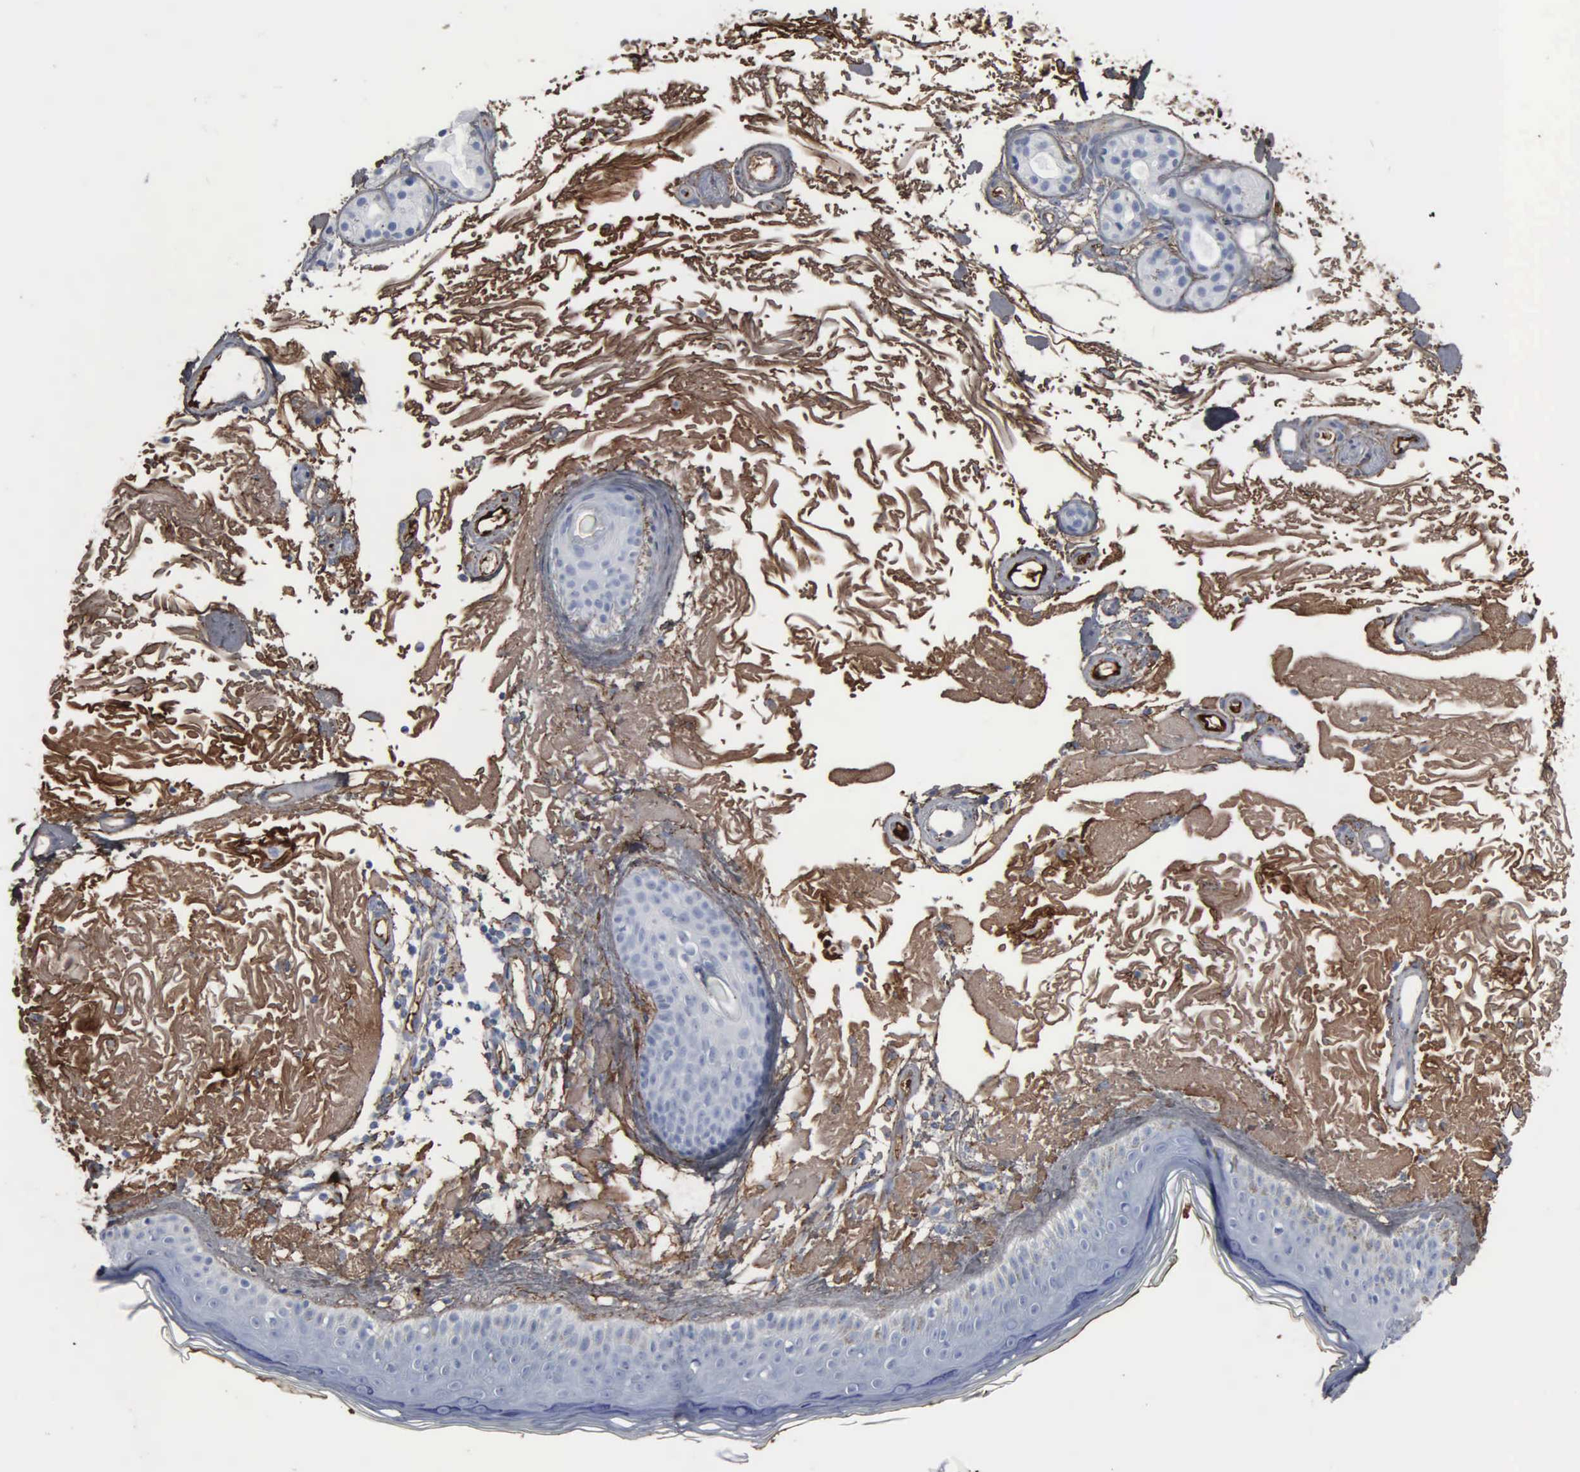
{"staining": {"intensity": "moderate", "quantity": ">75%", "location": "cytoplasmic/membranous"}, "tissue": "skin", "cell_type": "Fibroblasts", "image_type": "normal", "snomed": [{"axis": "morphology", "description": "Normal tissue, NOS"}, {"axis": "topography", "description": "Skin"}], "caption": "About >75% of fibroblasts in normal human skin display moderate cytoplasmic/membranous protein expression as visualized by brown immunohistochemical staining.", "gene": "FN1", "patient": {"sex": "female", "age": 90}}